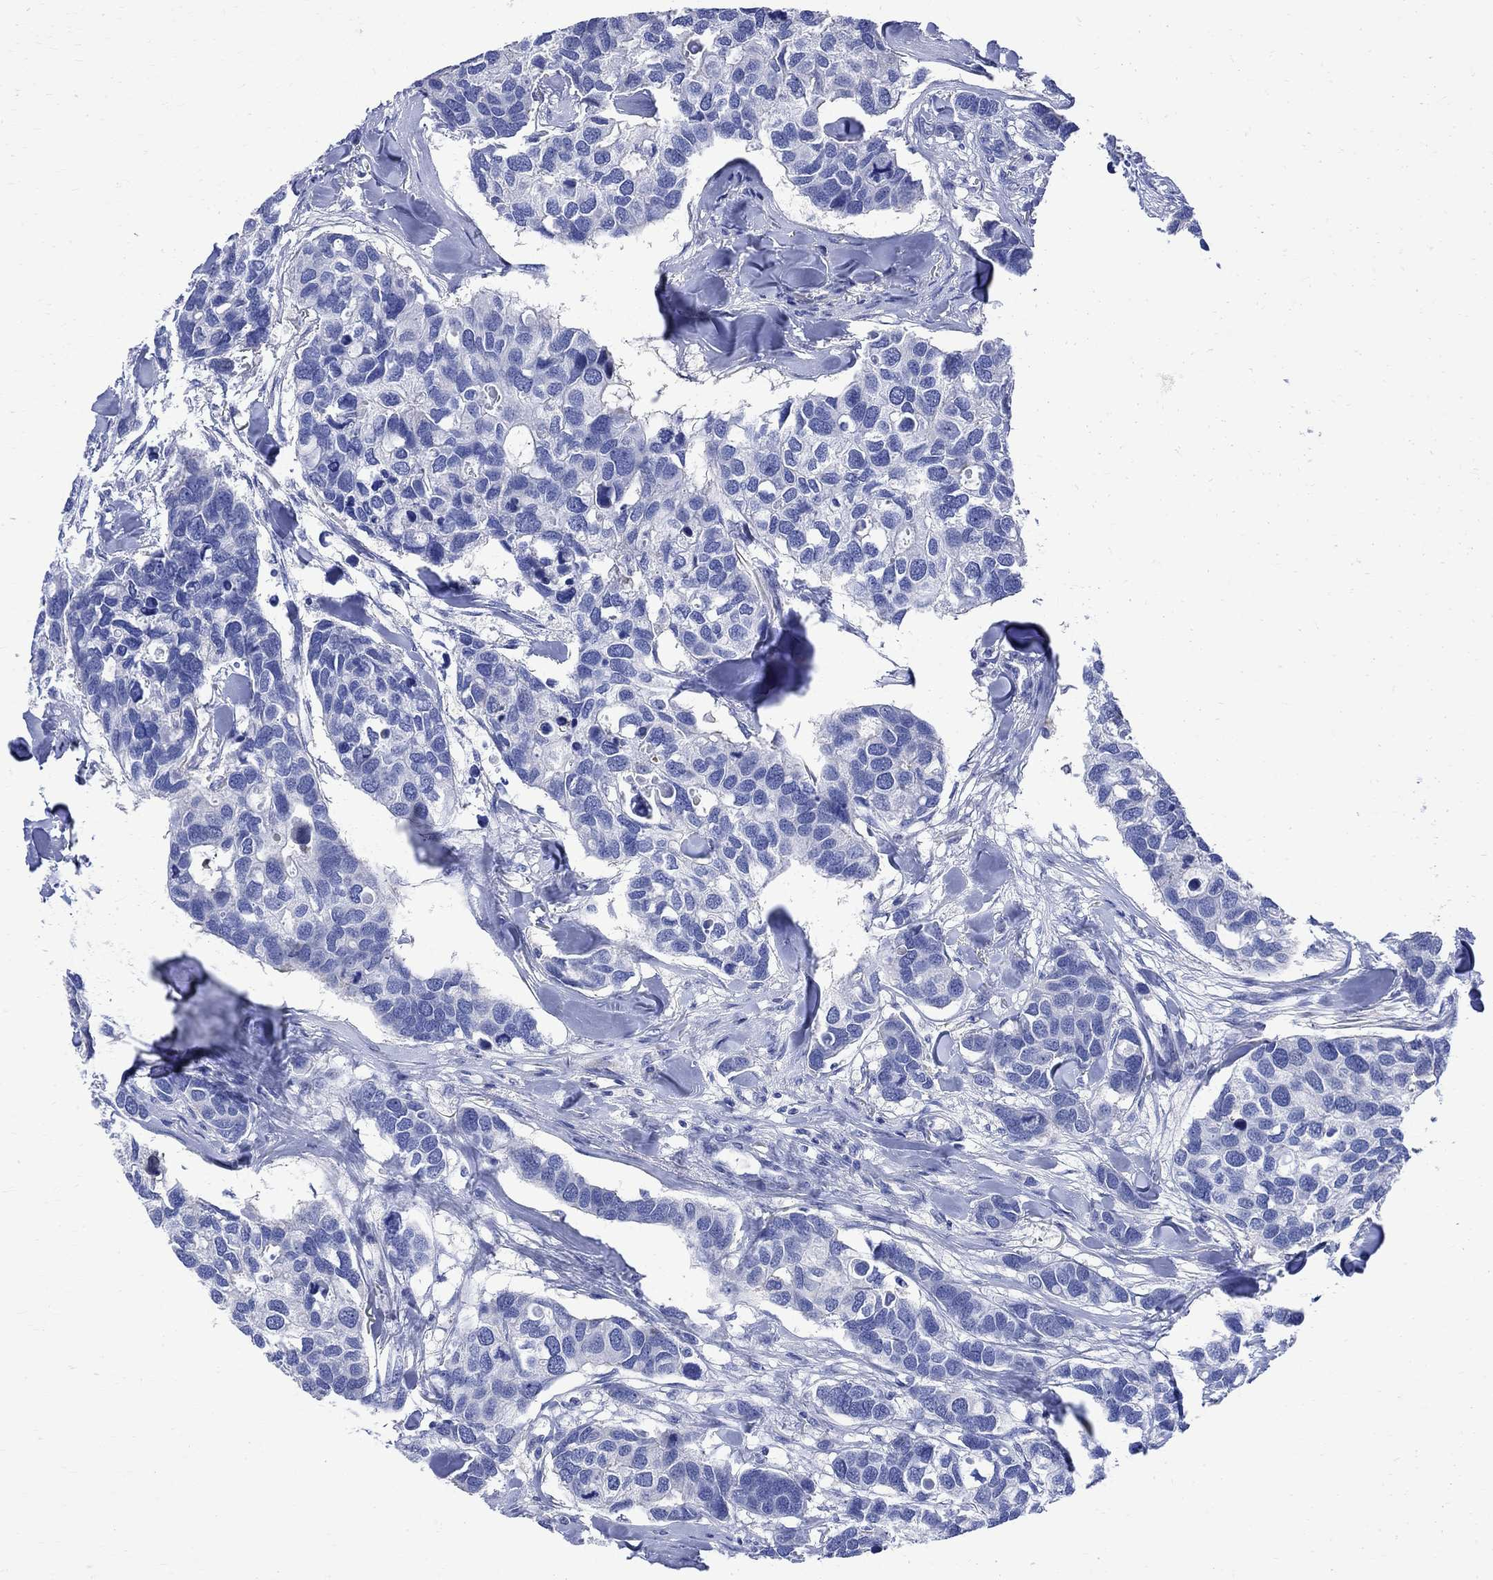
{"staining": {"intensity": "negative", "quantity": "none", "location": "none"}, "tissue": "breast cancer", "cell_type": "Tumor cells", "image_type": "cancer", "snomed": [{"axis": "morphology", "description": "Duct carcinoma"}, {"axis": "topography", "description": "Breast"}], "caption": "High magnification brightfield microscopy of breast intraductal carcinoma stained with DAB (3,3'-diaminobenzidine) (brown) and counterstained with hematoxylin (blue): tumor cells show no significant staining. (DAB (3,3'-diaminobenzidine) immunohistochemistry with hematoxylin counter stain).", "gene": "PARVB", "patient": {"sex": "female", "age": 83}}